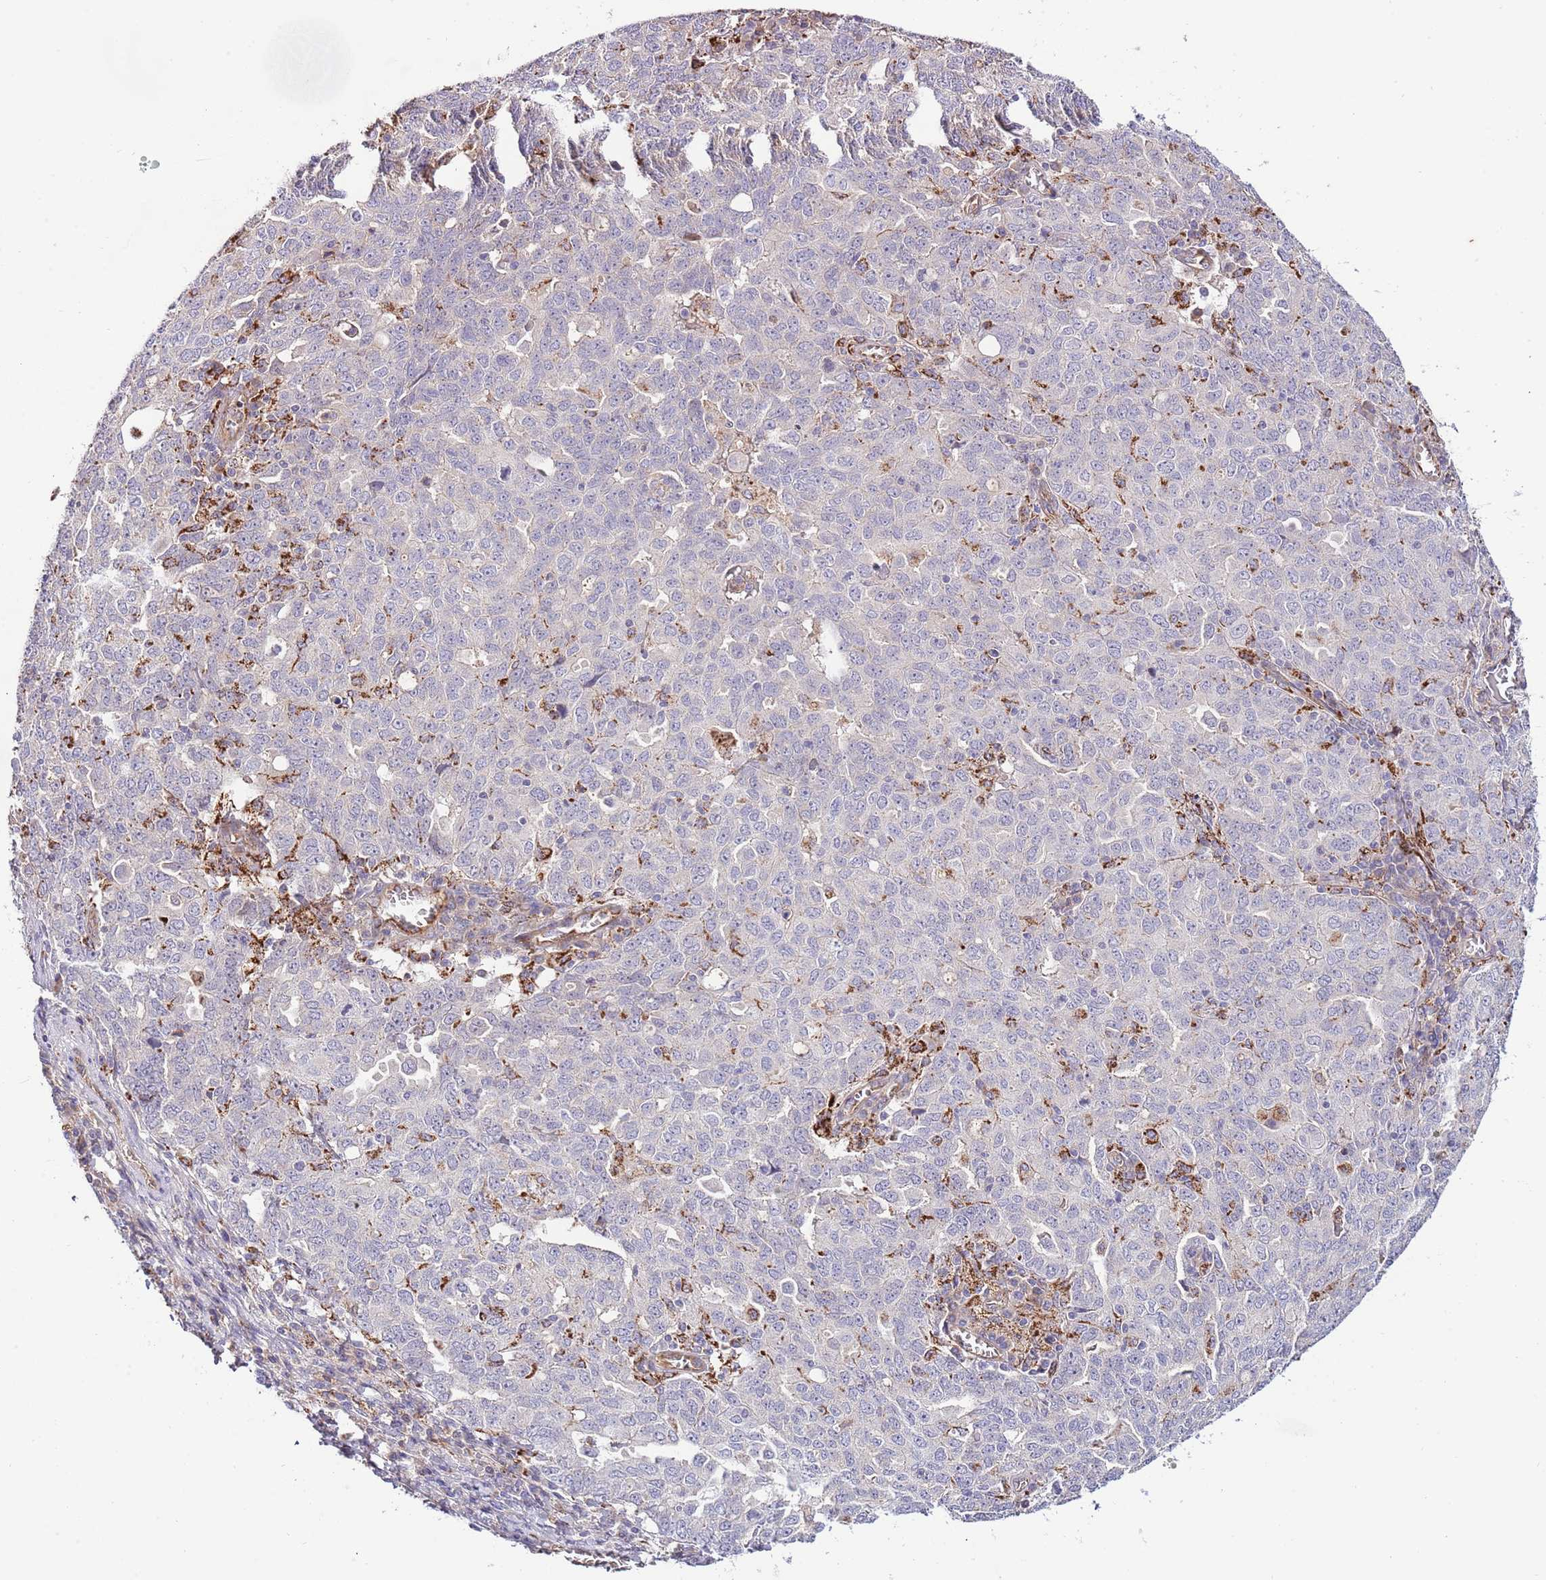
{"staining": {"intensity": "negative", "quantity": "none", "location": "none"}, "tissue": "ovarian cancer", "cell_type": "Tumor cells", "image_type": "cancer", "snomed": [{"axis": "morphology", "description": "Carcinoma, endometroid"}, {"axis": "topography", "description": "Ovary"}], "caption": "Immunohistochemical staining of human endometroid carcinoma (ovarian) demonstrates no significant staining in tumor cells.", "gene": "DOCK6", "patient": {"sex": "female", "age": 62}}